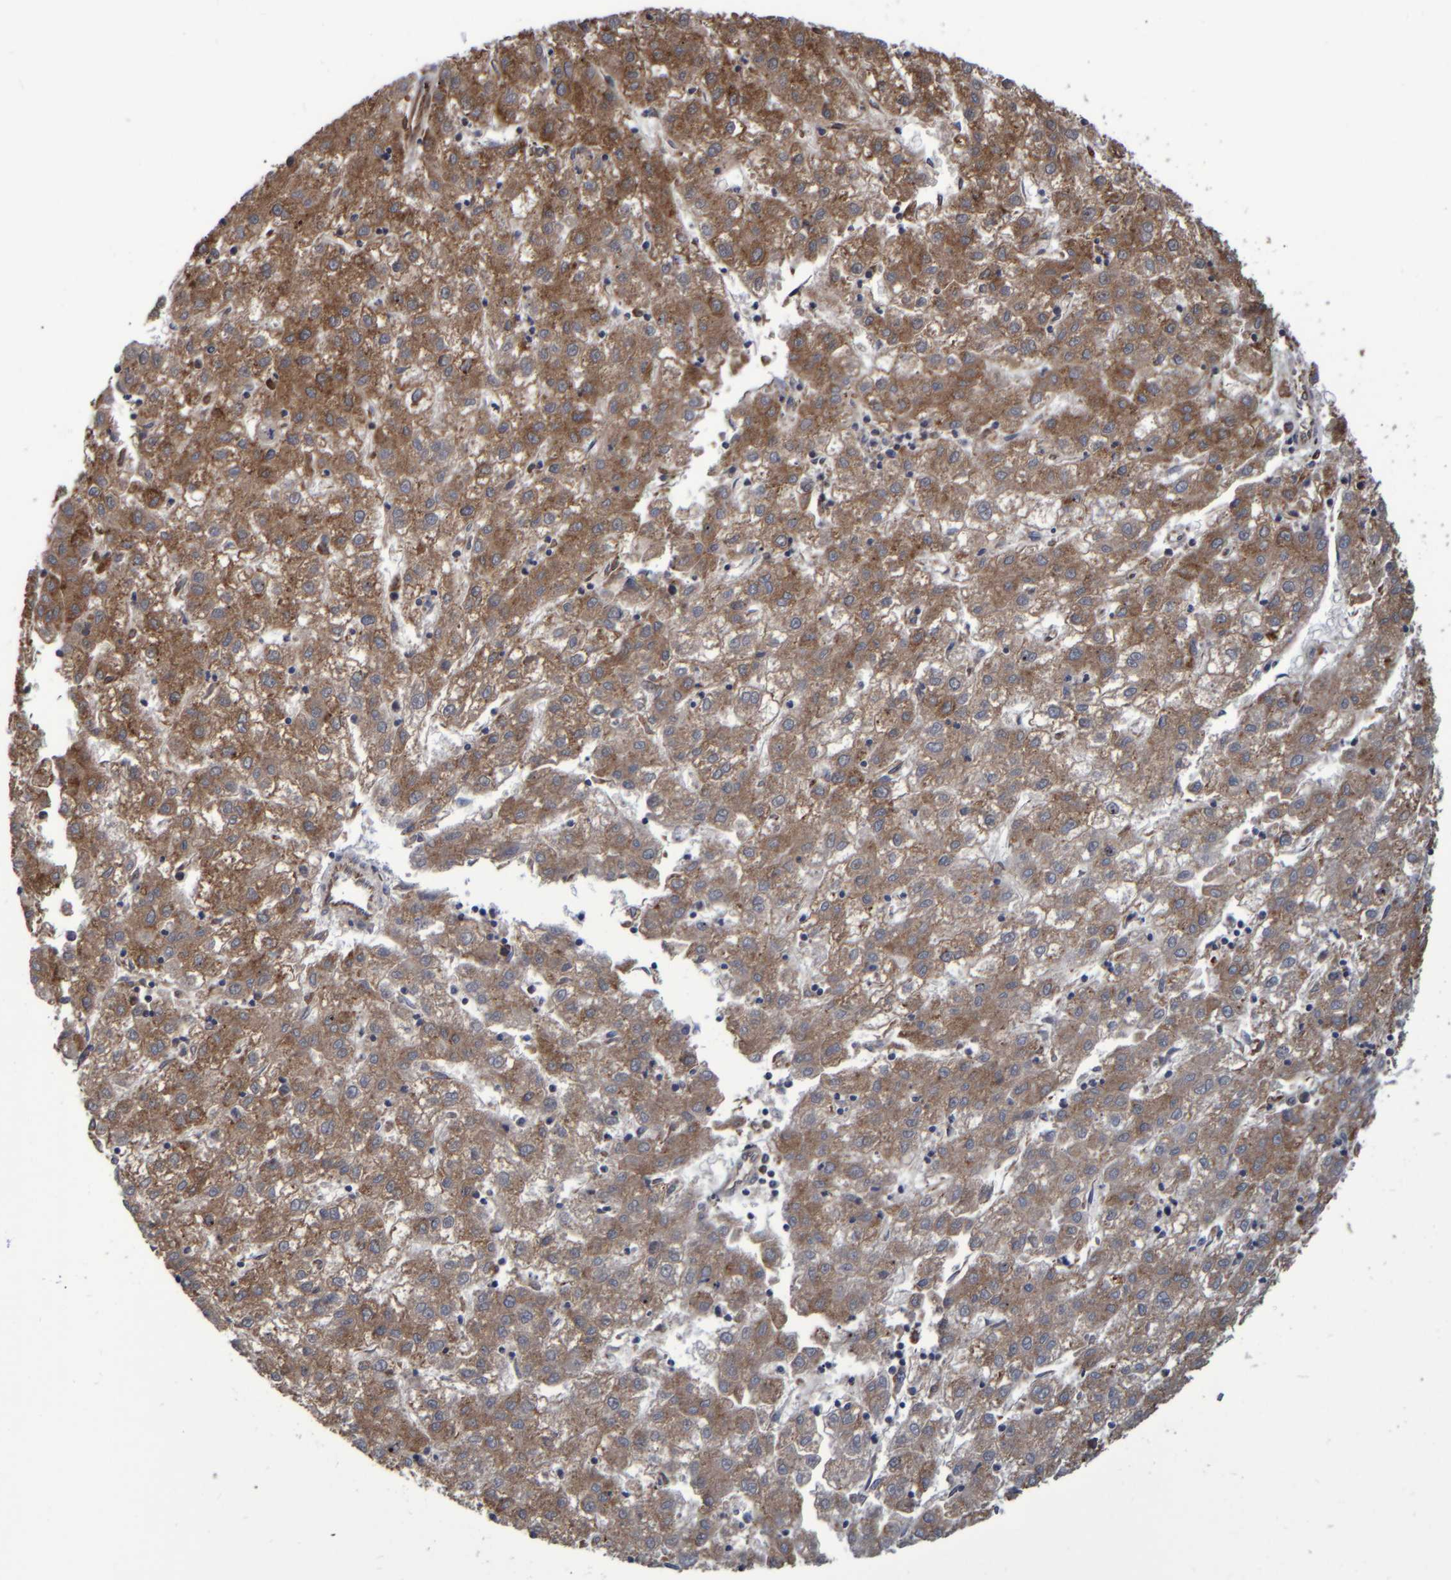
{"staining": {"intensity": "moderate", "quantity": ">75%", "location": "cytoplasmic/membranous"}, "tissue": "liver cancer", "cell_type": "Tumor cells", "image_type": "cancer", "snomed": [{"axis": "morphology", "description": "Carcinoma, Hepatocellular, NOS"}, {"axis": "topography", "description": "Liver"}], "caption": "Hepatocellular carcinoma (liver) stained with immunohistochemistry shows moderate cytoplasmic/membranous expression in approximately >75% of tumor cells.", "gene": "SPAG5", "patient": {"sex": "male", "age": 72}}